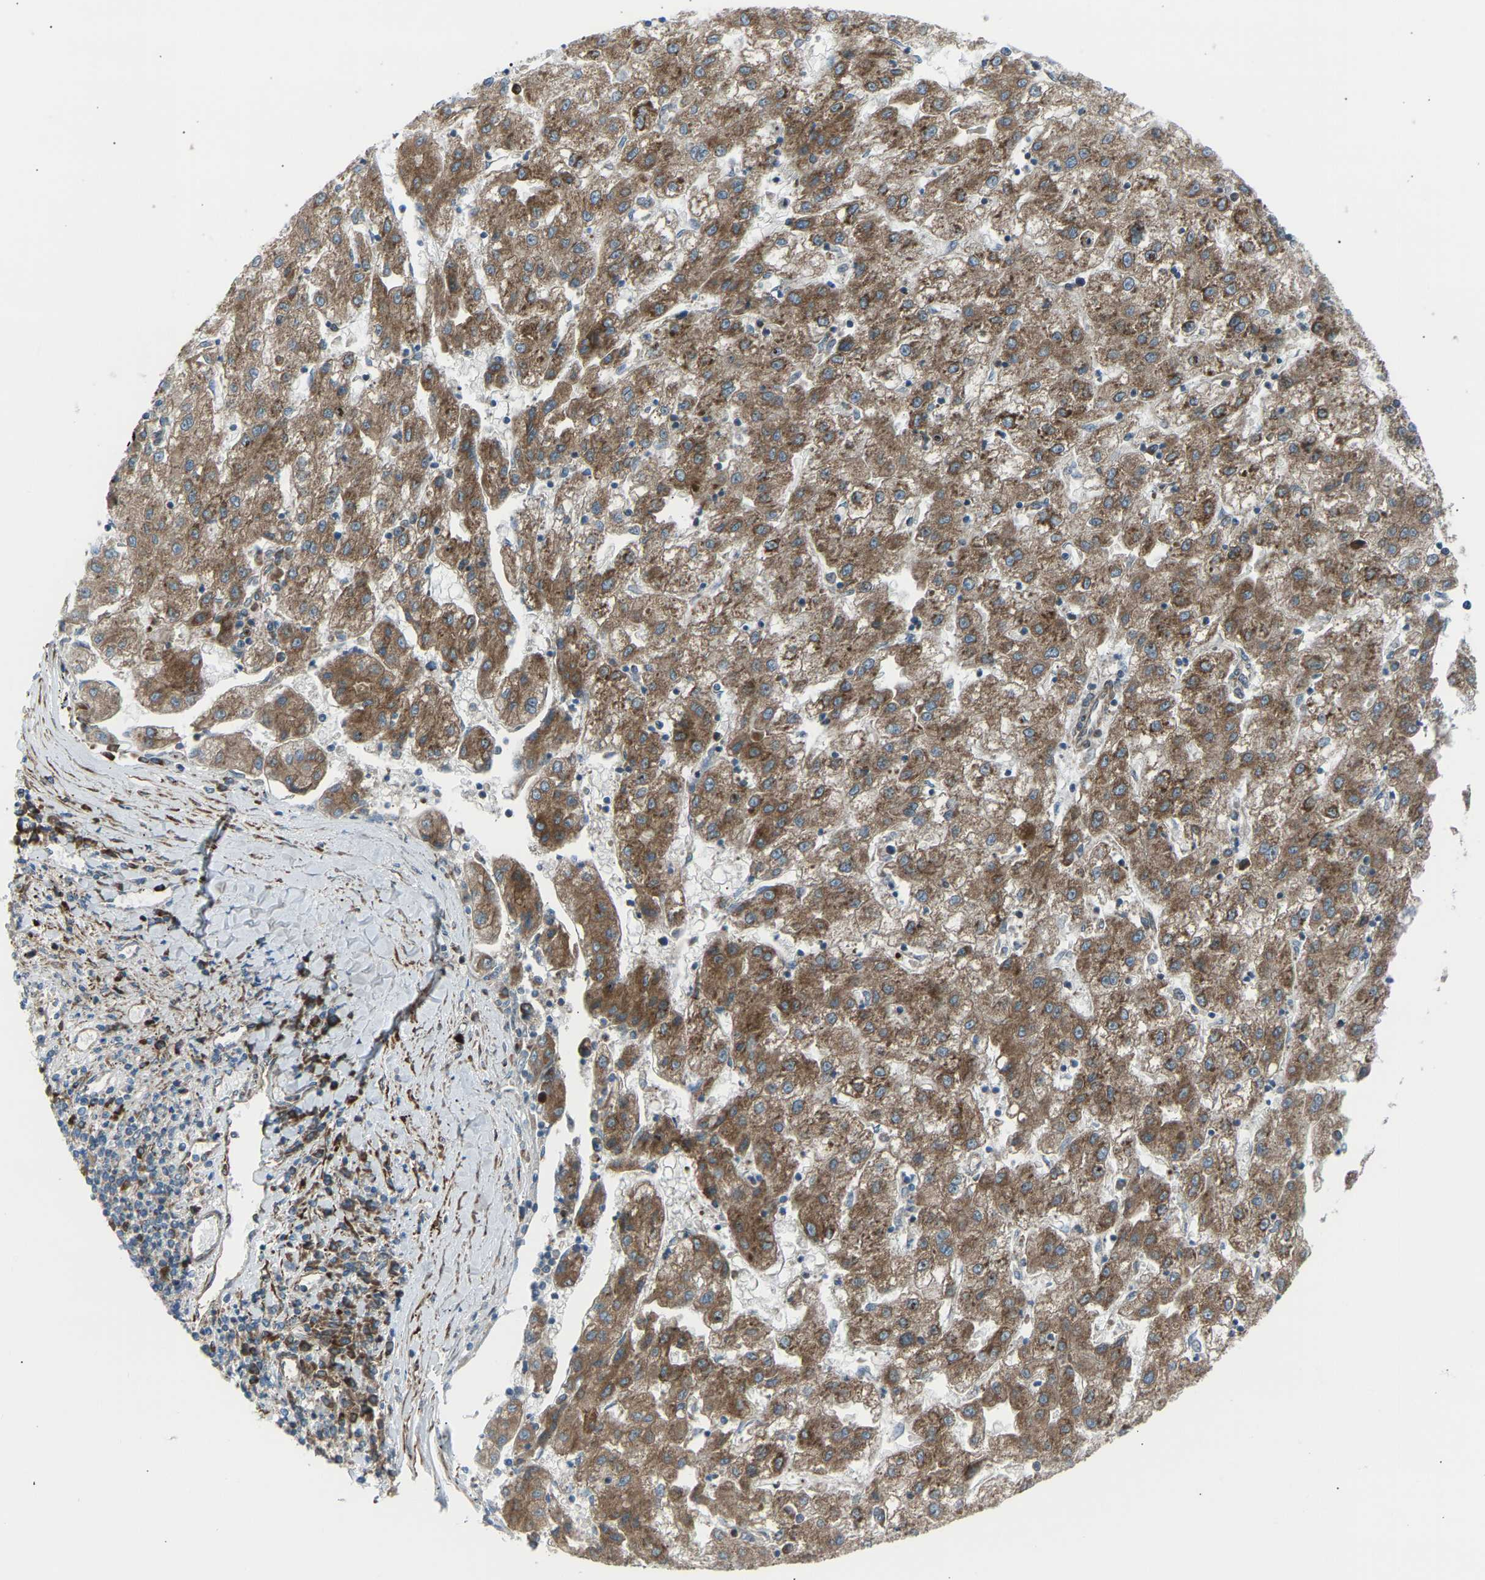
{"staining": {"intensity": "moderate", "quantity": ">75%", "location": "cytoplasmic/membranous"}, "tissue": "liver cancer", "cell_type": "Tumor cells", "image_type": "cancer", "snomed": [{"axis": "morphology", "description": "Carcinoma, Hepatocellular, NOS"}, {"axis": "topography", "description": "Liver"}], "caption": "Immunohistochemistry (IHC) (DAB) staining of hepatocellular carcinoma (liver) displays moderate cytoplasmic/membranous protein expression in about >75% of tumor cells. (DAB (3,3'-diaminobenzidine) IHC with brightfield microscopy, high magnification).", "gene": "VPS41", "patient": {"sex": "male", "age": 72}}